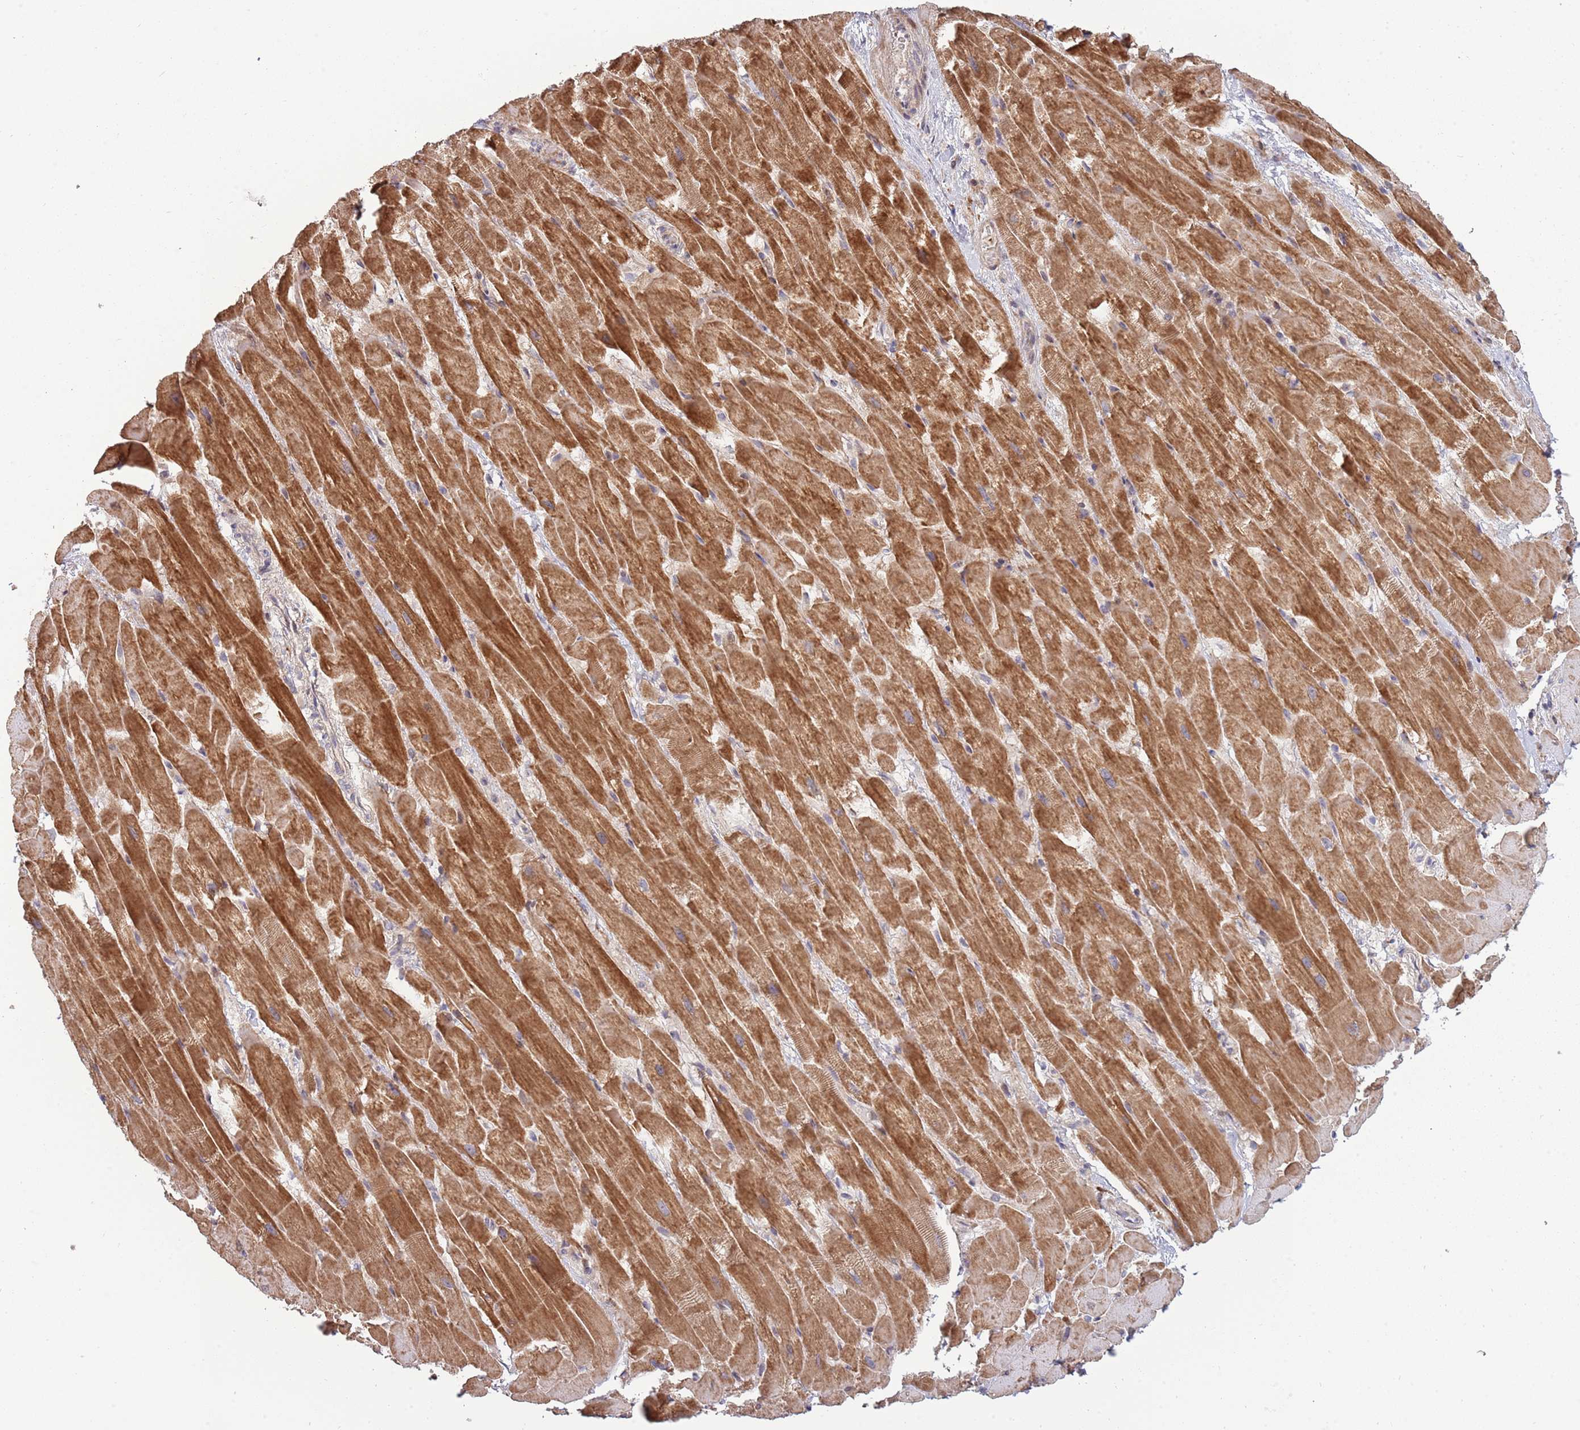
{"staining": {"intensity": "moderate", "quantity": ">75%", "location": "cytoplasmic/membranous"}, "tissue": "heart muscle", "cell_type": "Cardiomyocytes", "image_type": "normal", "snomed": [{"axis": "morphology", "description": "Normal tissue, NOS"}, {"axis": "topography", "description": "Heart"}], "caption": "Protein staining of unremarkable heart muscle reveals moderate cytoplasmic/membranous positivity in approximately >75% of cardiomyocytes.", "gene": "SYNDIG1L", "patient": {"sex": "male", "age": 37}}